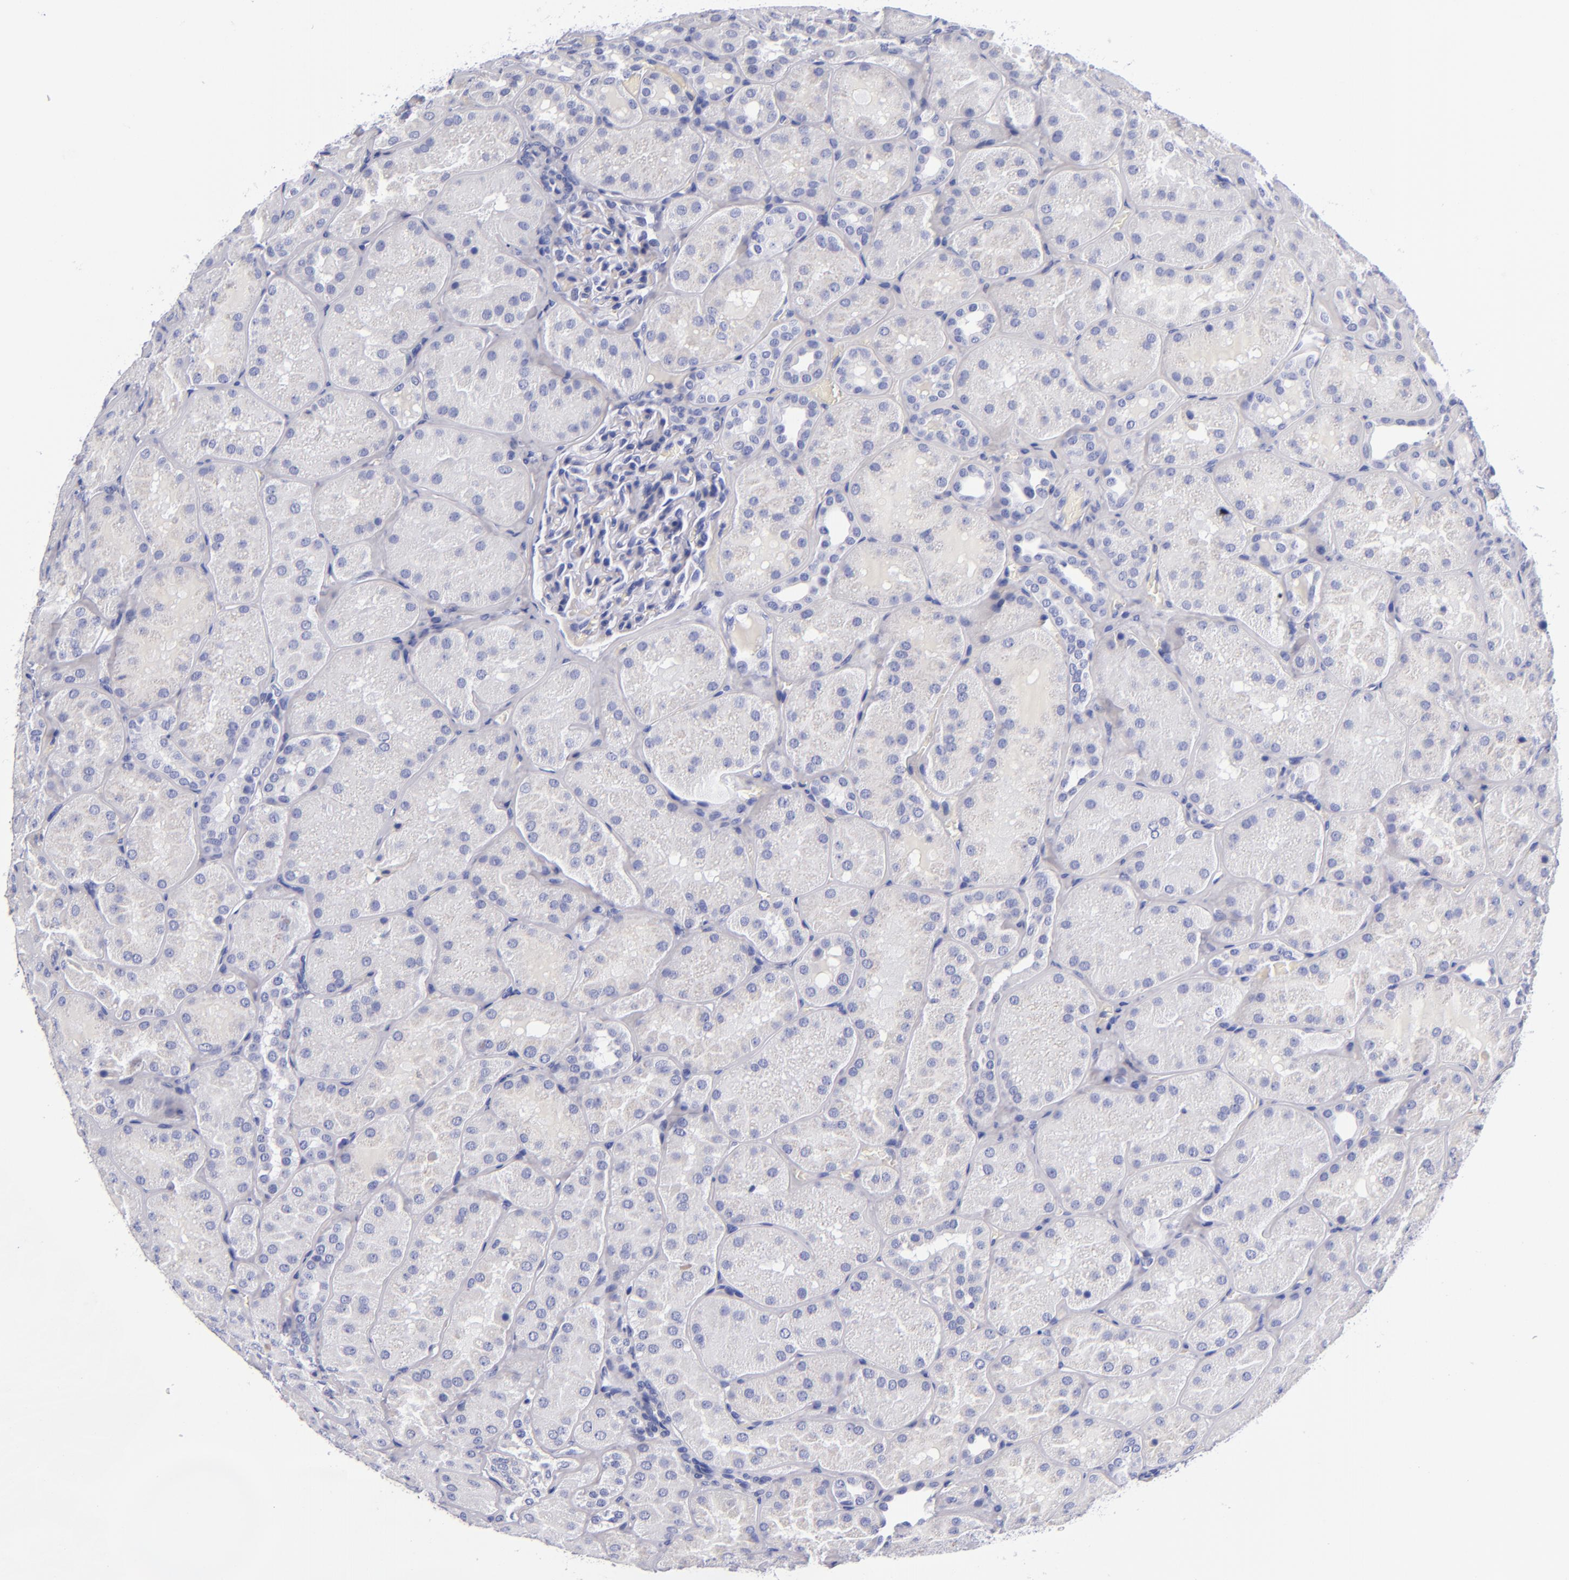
{"staining": {"intensity": "negative", "quantity": "none", "location": "none"}, "tissue": "kidney", "cell_type": "Cells in glomeruli", "image_type": "normal", "snomed": [{"axis": "morphology", "description": "Normal tissue, NOS"}, {"axis": "topography", "description": "Kidney"}], "caption": "Photomicrograph shows no significant protein expression in cells in glomeruli of benign kidney.", "gene": "MCM7", "patient": {"sex": "male", "age": 28}}